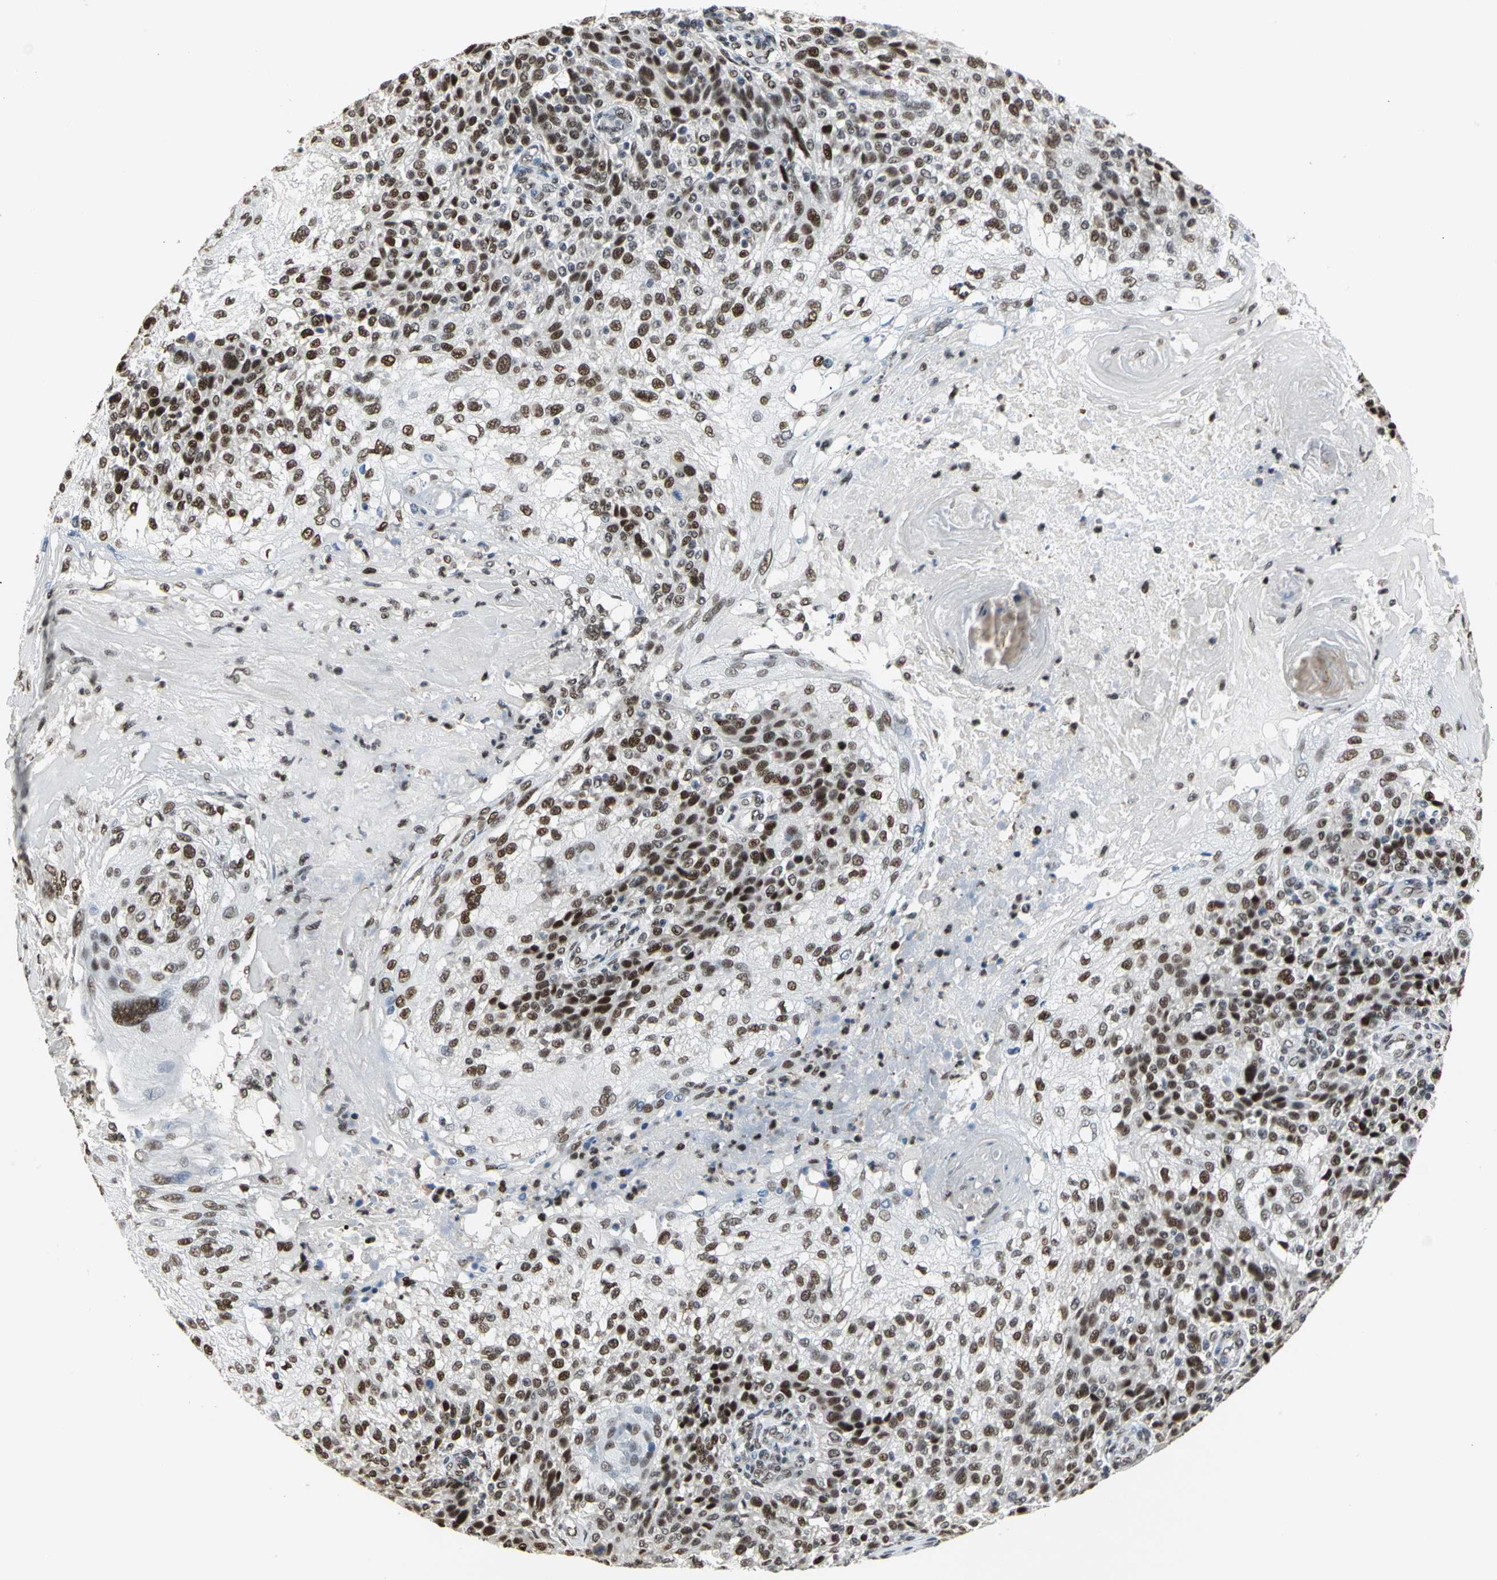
{"staining": {"intensity": "strong", "quantity": ">75%", "location": "nuclear"}, "tissue": "skin cancer", "cell_type": "Tumor cells", "image_type": "cancer", "snomed": [{"axis": "morphology", "description": "Normal tissue, NOS"}, {"axis": "morphology", "description": "Squamous cell carcinoma, NOS"}, {"axis": "topography", "description": "Skin"}], "caption": "About >75% of tumor cells in human skin squamous cell carcinoma demonstrate strong nuclear protein staining as visualized by brown immunohistochemical staining.", "gene": "CCDC88C", "patient": {"sex": "female", "age": 83}}